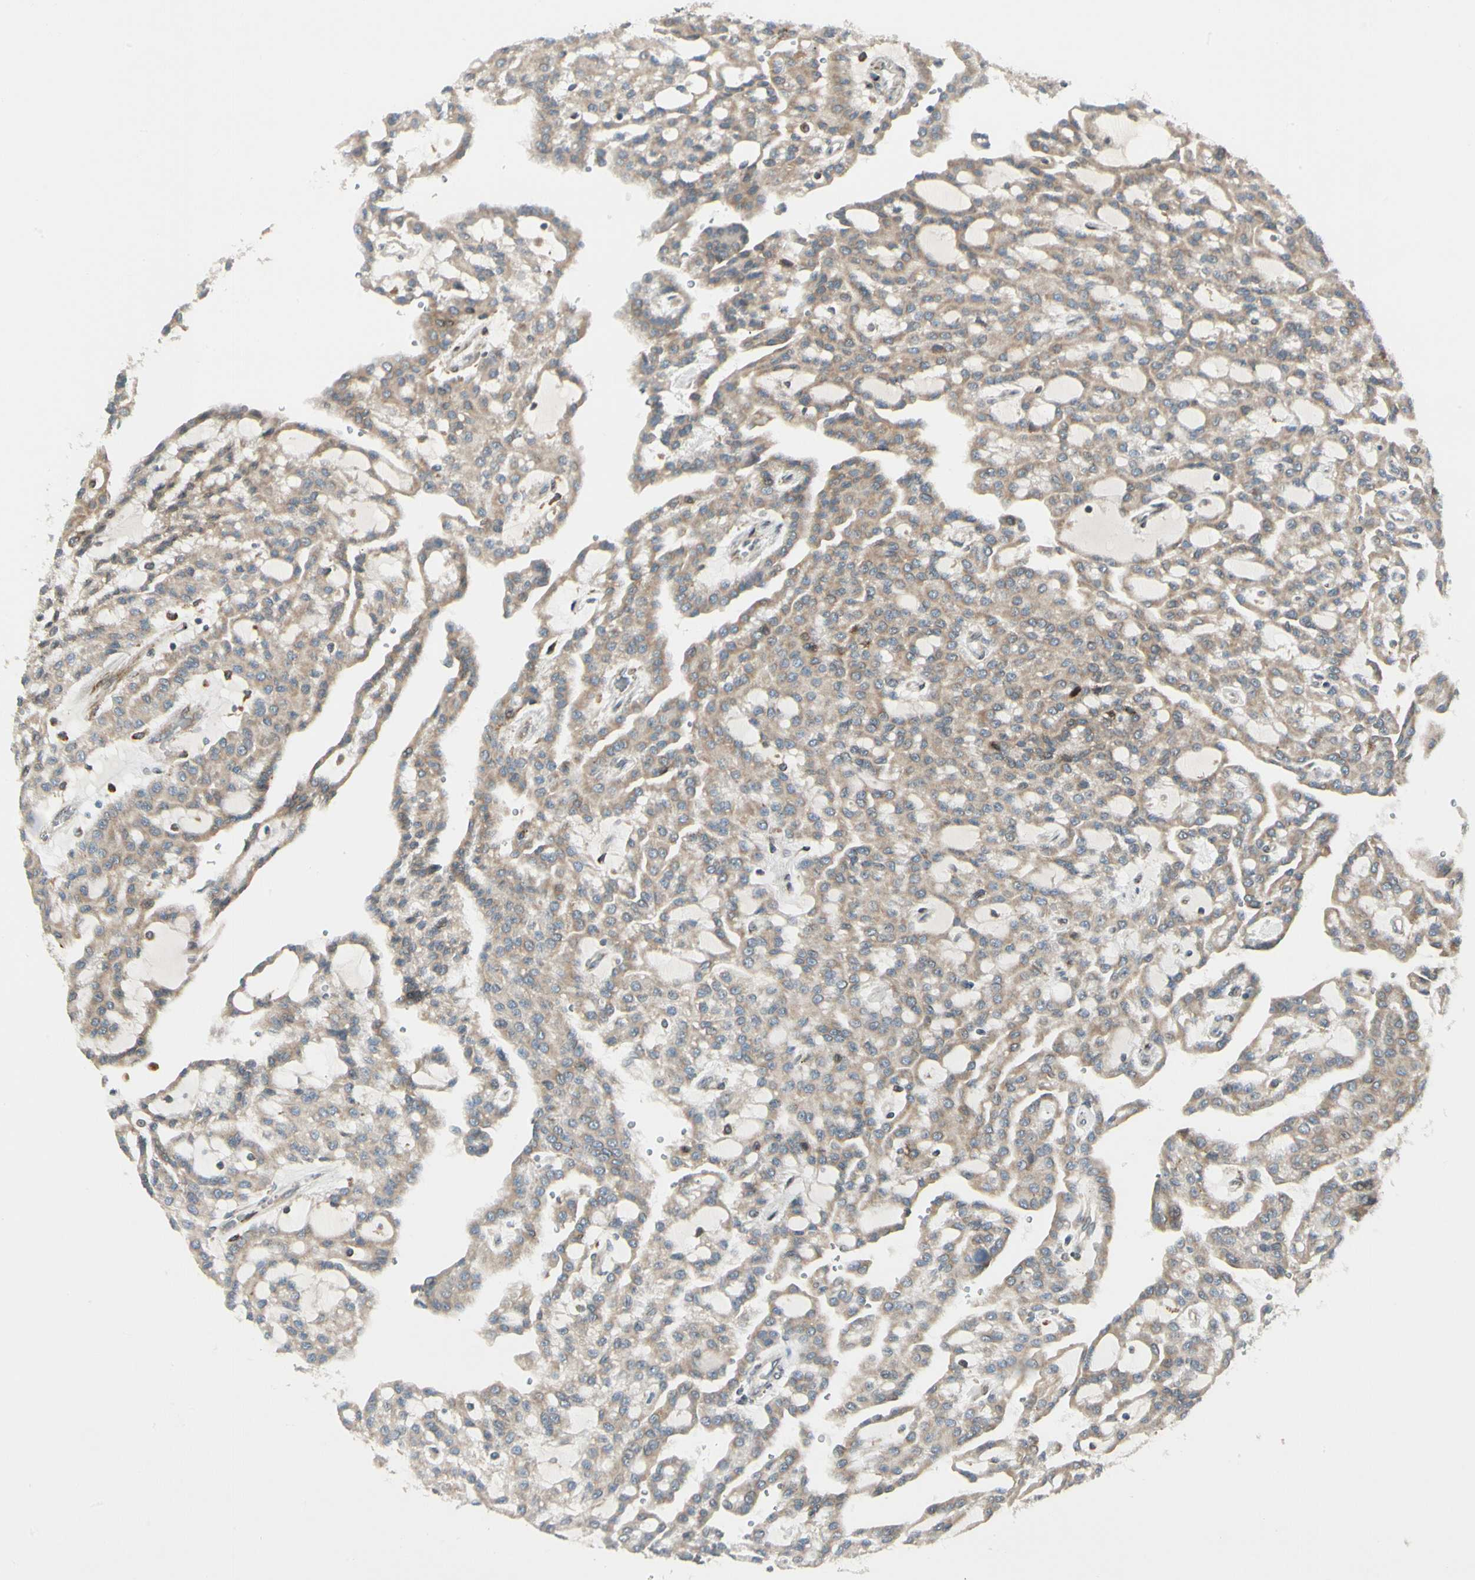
{"staining": {"intensity": "moderate", "quantity": ">75%", "location": "cytoplasmic/membranous"}, "tissue": "renal cancer", "cell_type": "Tumor cells", "image_type": "cancer", "snomed": [{"axis": "morphology", "description": "Adenocarcinoma, NOS"}, {"axis": "topography", "description": "Kidney"}], "caption": "Immunohistochemistry (DAB) staining of human renal cancer (adenocarcinoma) shows moderate cytoplasmic/membranous protein expression in about >75% of tumor cells. (IHC, brightfield microscopy, high magnification).", "gene": "MRPL9", "patient": {"sex": "male", "age": 63}}